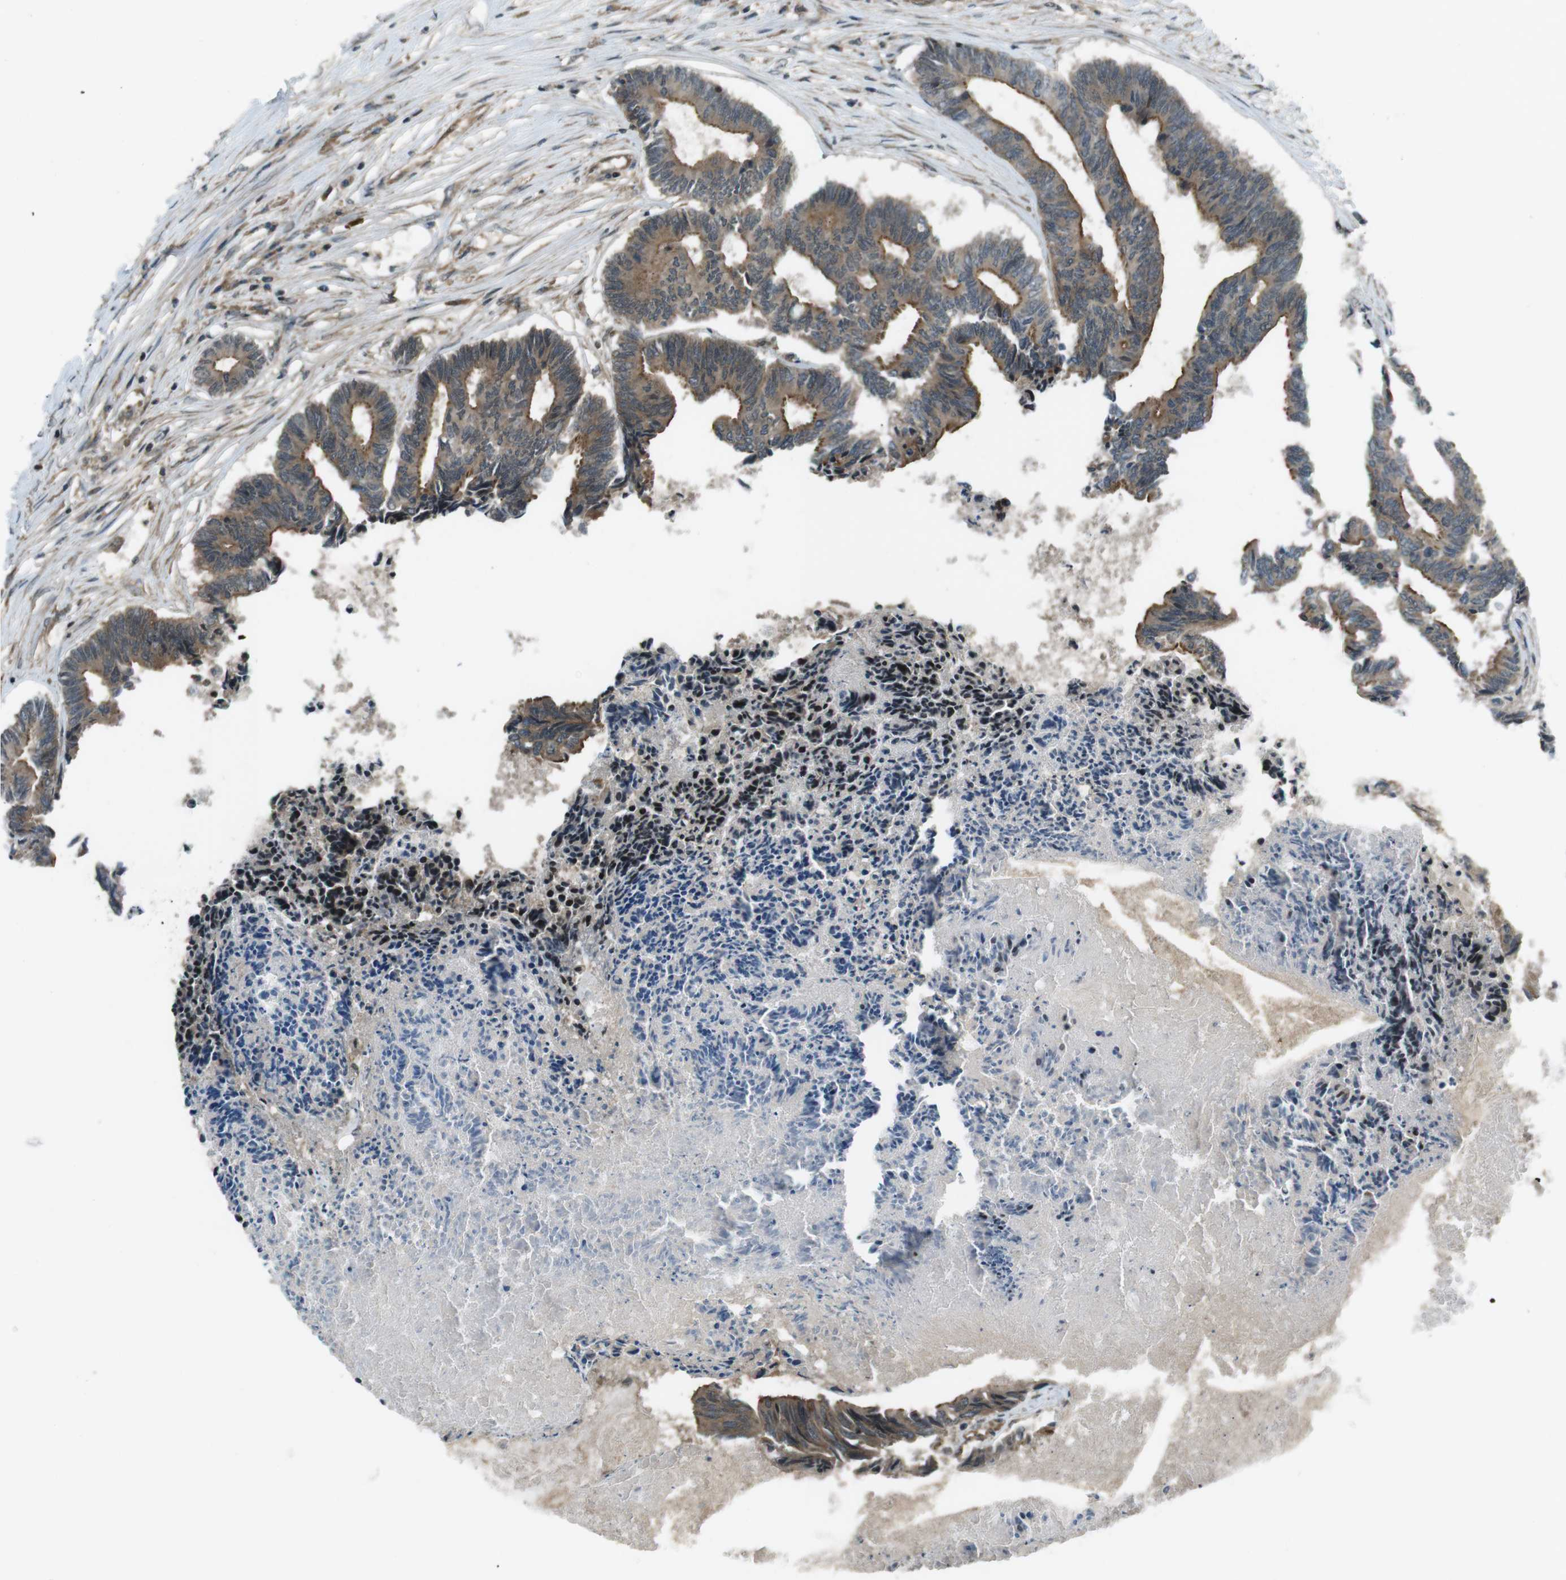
{"staining": {"intensity": "moderate", "quantity": "25%-75%", "location": "cytoplasmic/membranous"}, "tissue": "colorectal cancer", "cell_type": "Tumor cells", "image_type": "cancer", "snomed": [{"axis": "morphology", "description": "Adenocarcinoma, NOS"}, {"axis": "topography", "description": "Rectum"}], "caption": "Protein analysis of colorectal adenocarcinoma tissue demonstrates moderate cytoplasmic/membranous expression in about 25%-75% of tumor cells. (DAB IHC, brown staining for protein, blue staining for nuclei).", "gene": "TIAM2", "patient": {"sex": "male", "age": 63}}